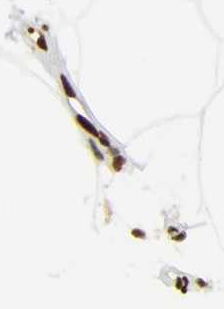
{"staining": {"intensity": "strong", "quantity": ">75%", "location": "nuclear"}, "tissue": "adipose tissue", "cell_type": "Adipocytes", "image_type": "normal", "snomed": [{"axis": "morphology", "description": "Normal tissue, NOS"}, {"axis": "topography", "description": "Breast"}, {"axis": "topography", "description": "Soft tissue"}], "caption": "Immunohistochemistry micrograph of normal human adipose tissue stained for a protein (brown), which displays high levels of strong nuclear staining in approximately >75% of adipocytes.", "gene": "SUMO1", "patient": {"sex": "female", "age": 25}}